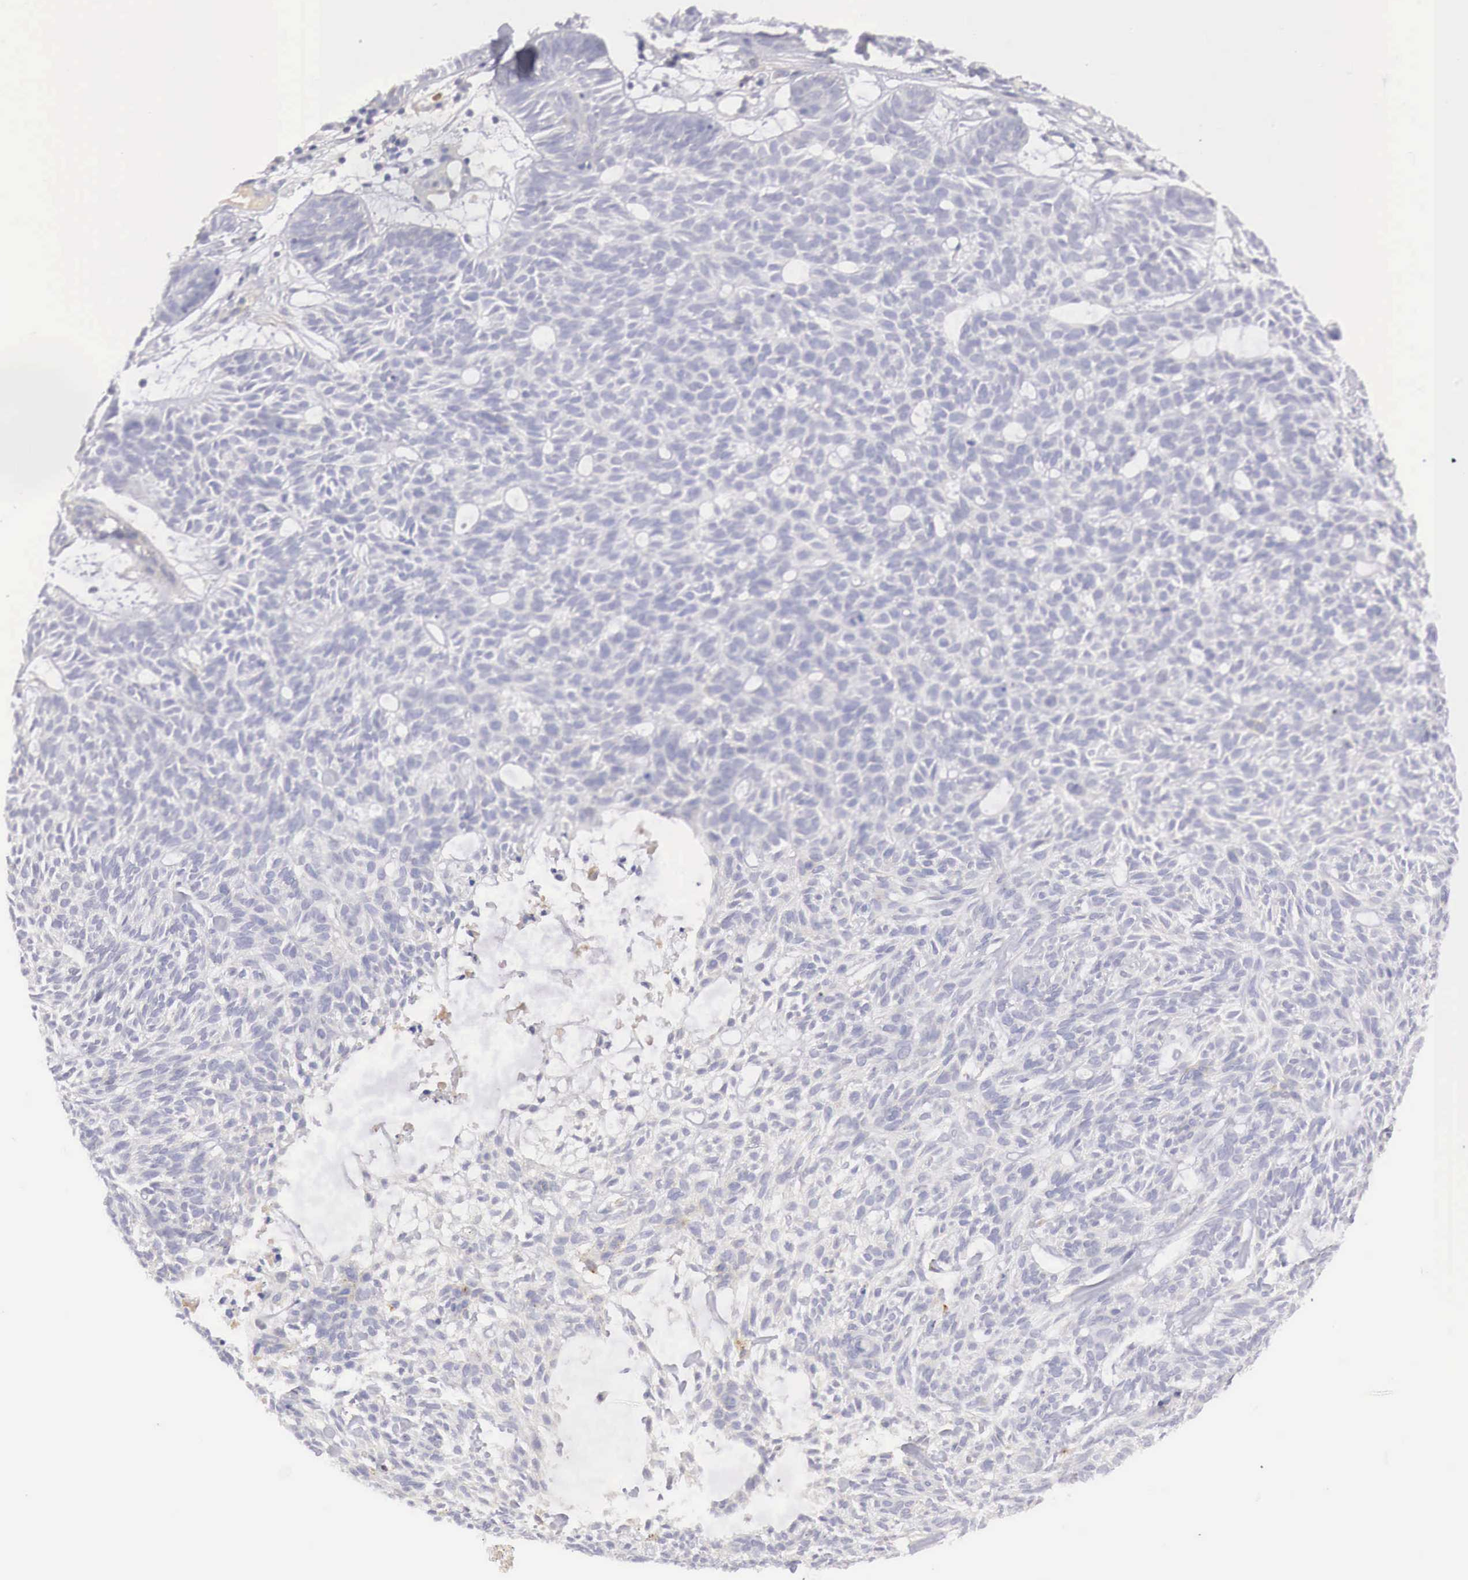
{"staining": {"intensity": "negative", "quantity": "none", "location": "none"}, "tissue": "skin cancer", "cell_type": "Tumor cells", "image_type": "cancer", "snomed": [{"axis": "morphology", "description": "Basal cell carcinoma"}, {"axis": "topography", "description": "Skin"}], "caption": "Tumor cells are negative for protein expression in human skin cancer.", "gene": "KLHDC7B", "patient": {"sex": "male", "age": 75}}